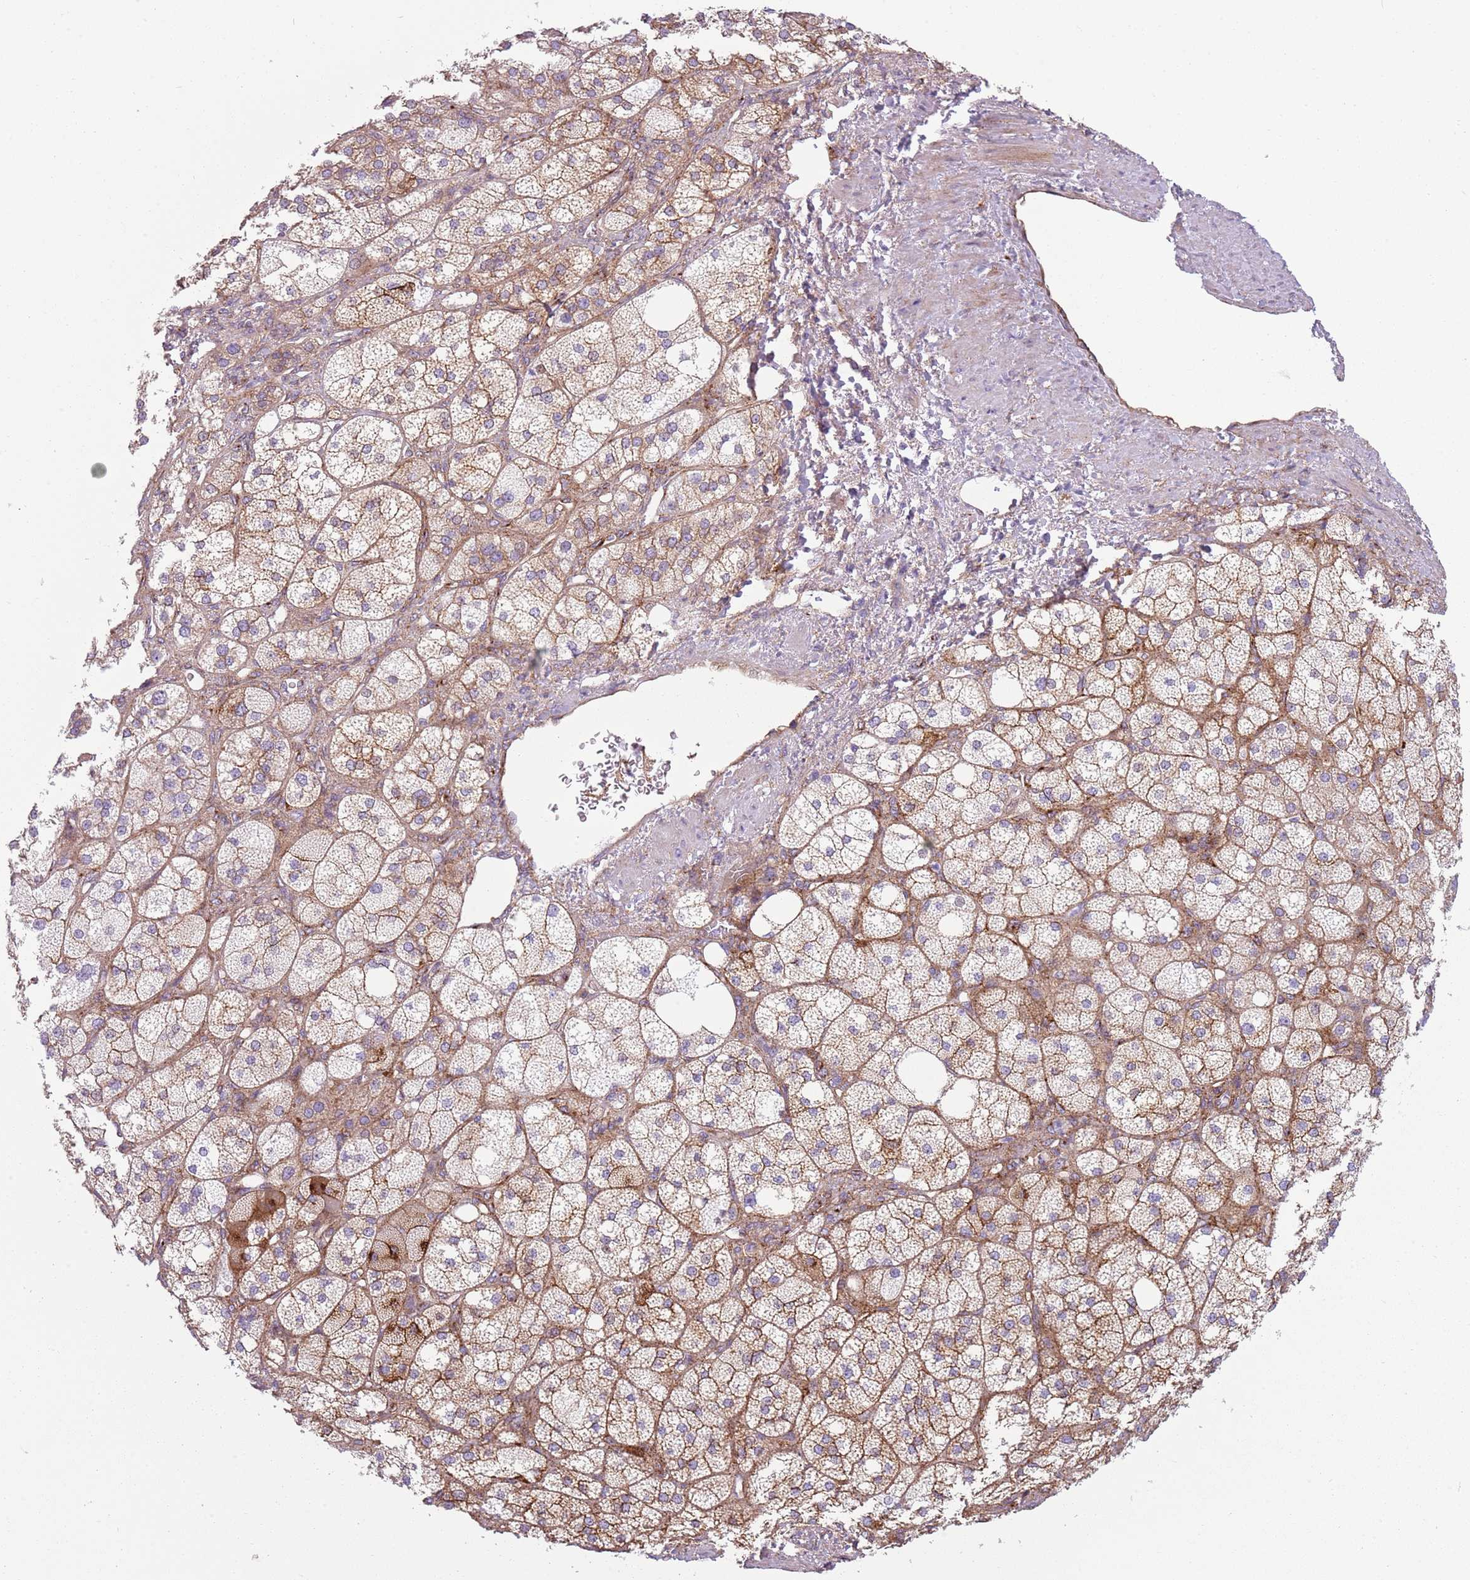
{"staining": {"intensity": "moderate", "quantity": ">75%", "location": "cytoplasmic/membranous"}, "tissue": "adrenal gland", "cell_type": "Glandular cells", "image_type": "normal", "snomed": [{"axis": "morphology", "description": "Normal tissue, NOS"}, {"axis": "topography", "description": "Adrenal gland"}], "caption": "Brown immunohistochemical staining in unremarkable human adrenal gland exhibits moderate cytoplasmic/membranous staining in approximately >75% of glandular cells.", "gene": "SNX1", "patient": {"sex": "male", "age": 61}}